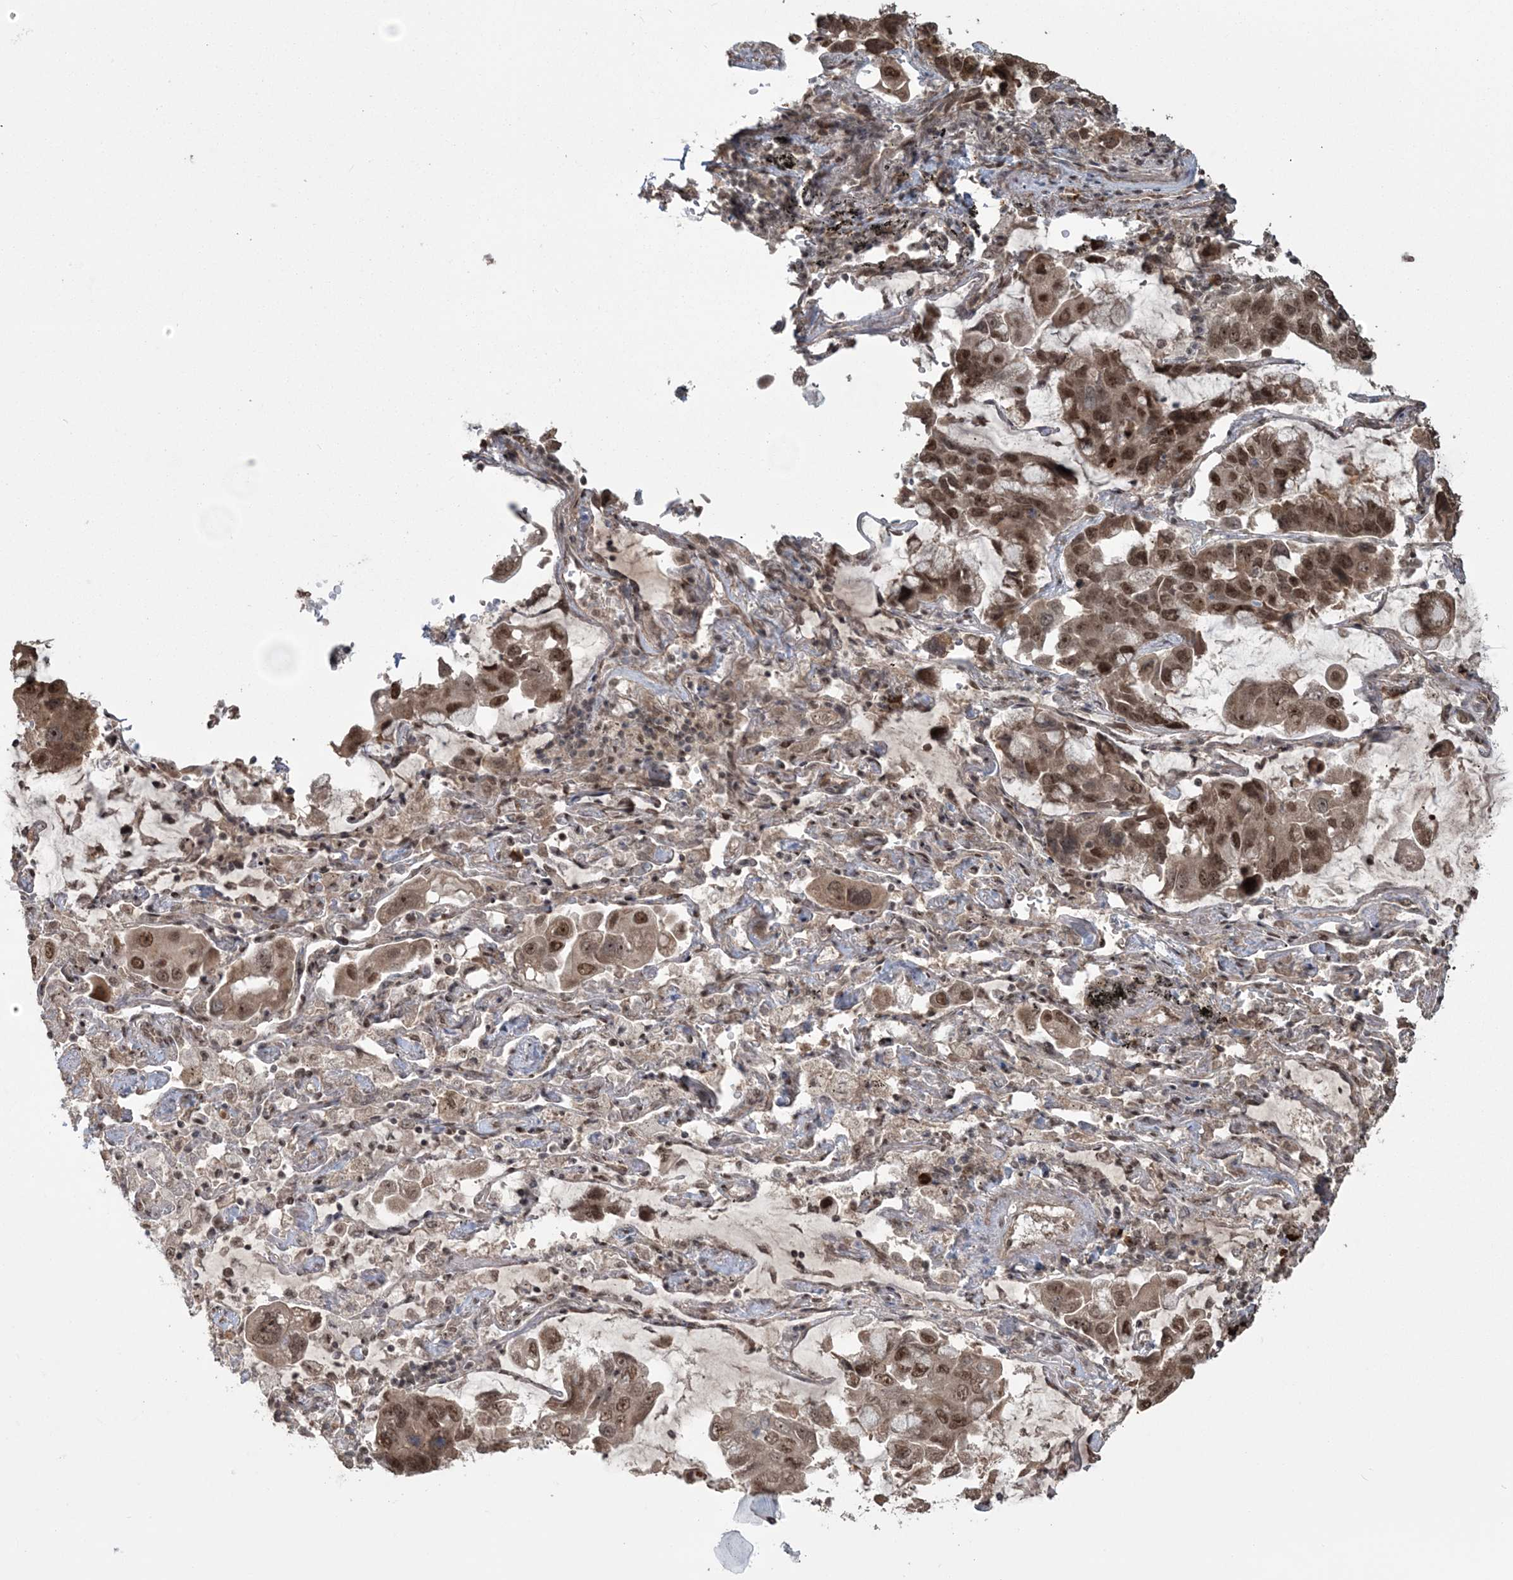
{"staining": {"intensity": "moderate", "quantity": ">75%", "location": "cytoplasmic/membranous,nuclear"}, "tissue": "lung cancer", "cell_type": "Tumor cells", "image_type": "cancer", "snomed": [{"axis": "morphology", "description": "Adenocarcinoma, NOS"}, {"axis": "topography", "description": "Lung"}], "caption": "Protein staining exhibits moderate cytoplasmic/membranous and nuclear positivity in approximately >75% of tumor cells in lung cancer (adenocarcinoma). Using DAB (3,3'-diaminobenzidine) (brown) and hematoxylin (blue) stains, captured at high magnification using brightfield microscopy.", "gene": "EPB41L4A", "patient": {"sex": "male", "age": 64}}